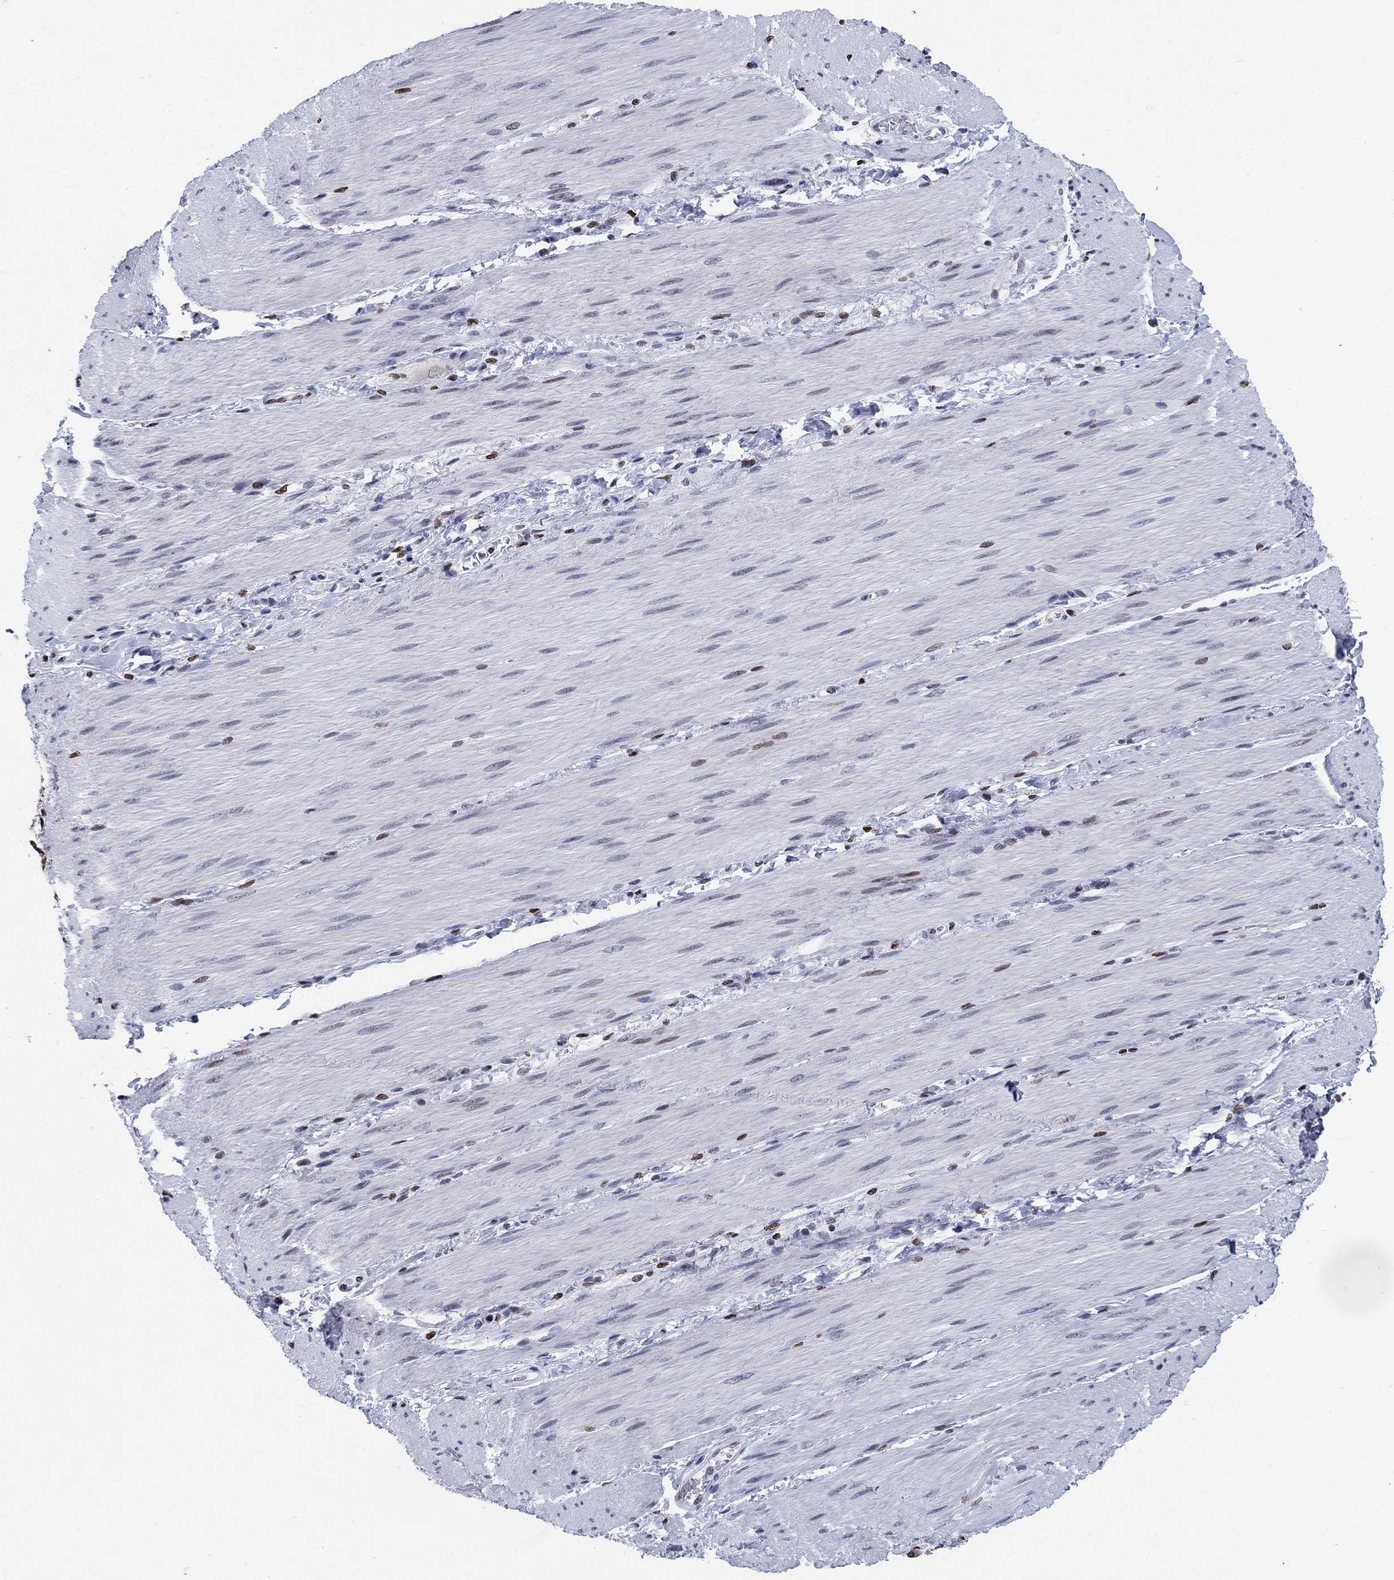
{"staining": {"intensity": "negative", "quantity": "none", "location": "none"}, "tissue": "adipose tissue", "cell_type": "Adipocytes", "image_type": "normal", "snomed": [{"axis": "morphology", "description": "Normal tissue, NOS"}, {"axis": "topography", "description": "Smooth muscle"}, {"axis": "topography", "description": "Duodenum"}, {"axis": "topography", "description": "Peripheral nerve tissue"}], "caption": "High magnification brightfield microscopy of benign adipose tissue stained with DAB (brown) and counterstained with hematoxylin (blue): adipocytes show no significant expression. The staining was performed using DAB to visualize the protein expression in brown, while the nuclei were stained in blue with hematoxylin (Magnification: 20x).", "gene": "HMGA1", "patient": {"sex": "female", "age": 61}}